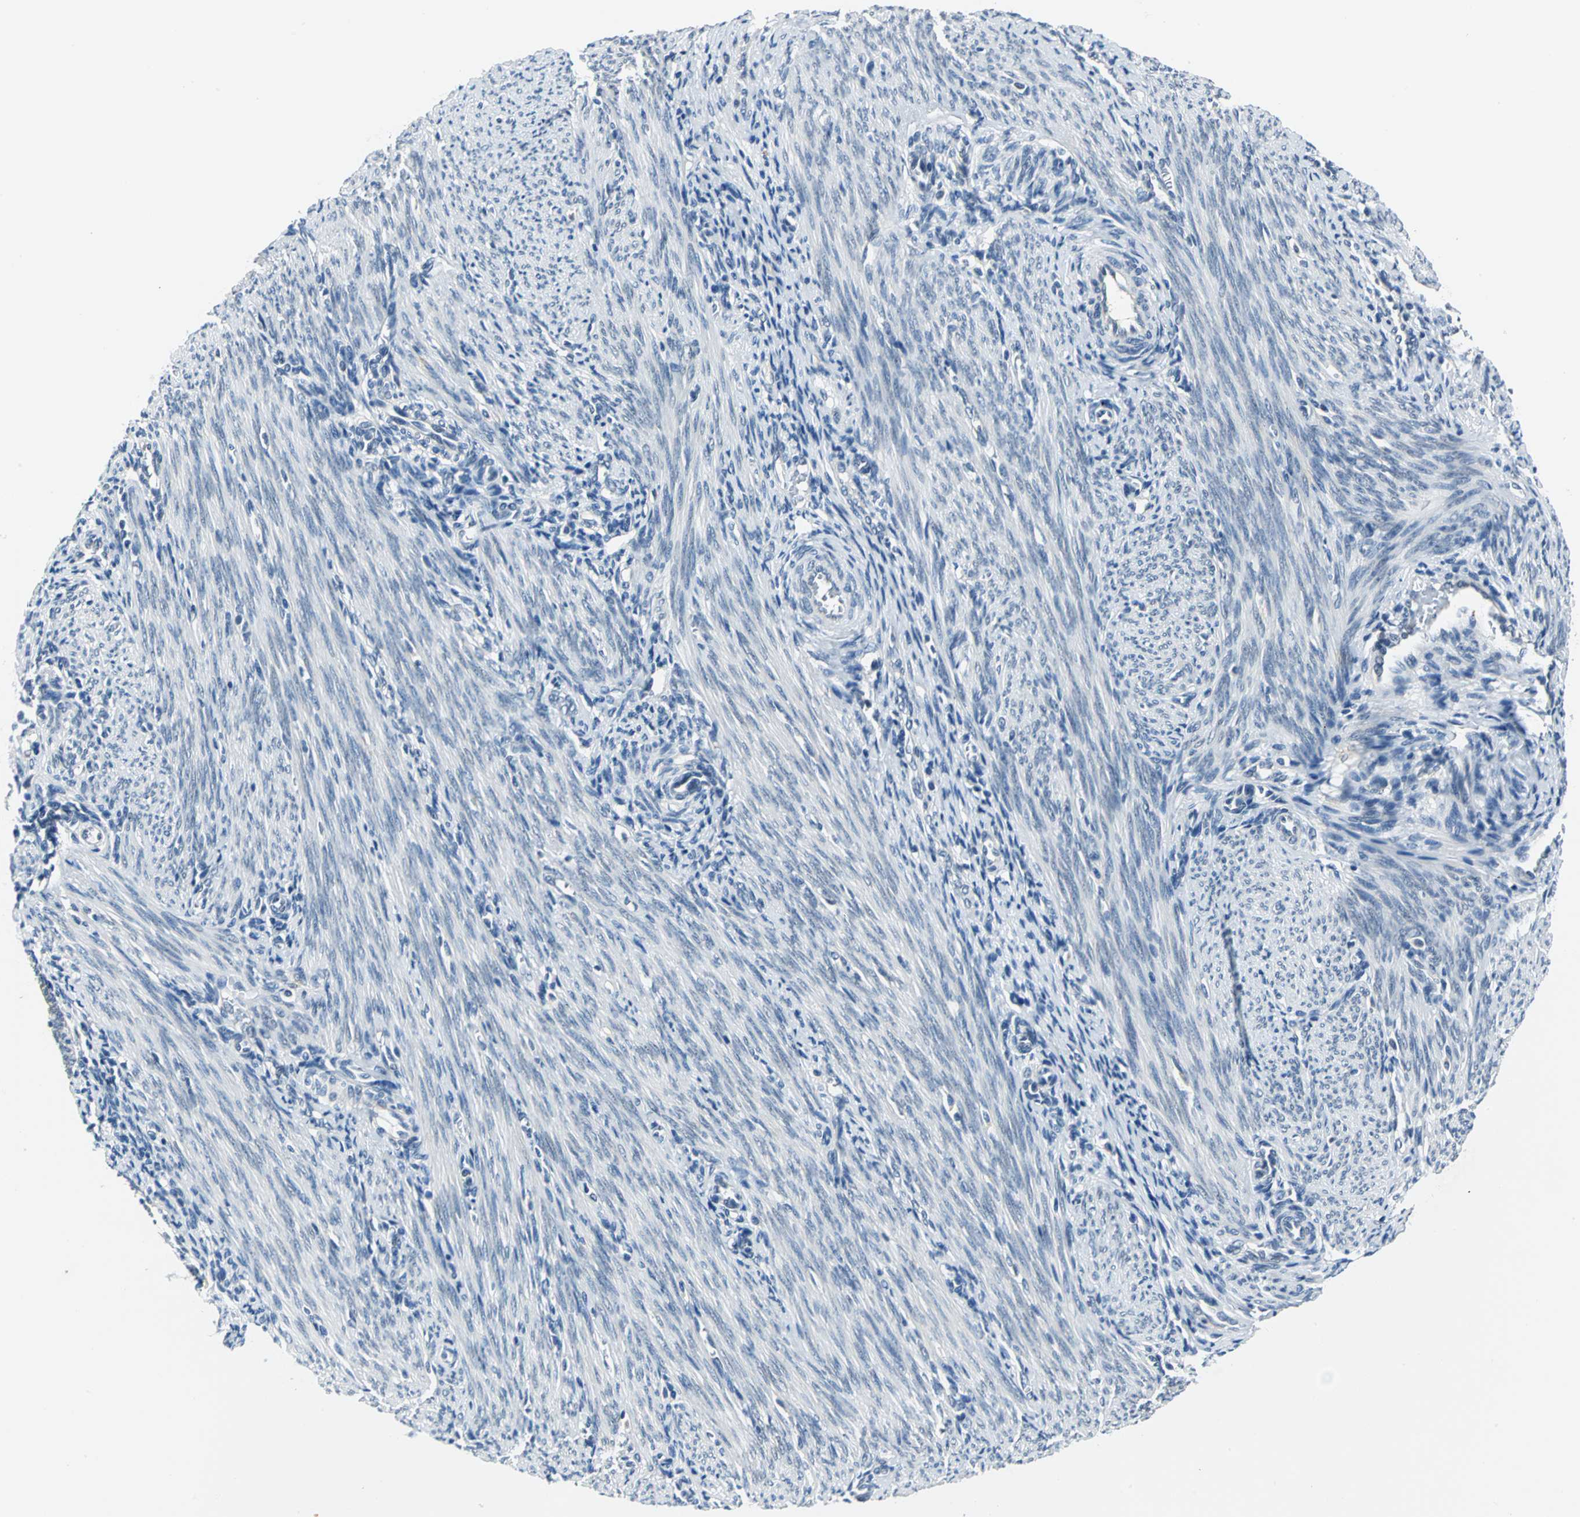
{"staining": {"intensity": "negative", "quantity": "none", "location": "none"}, "tissue": "endometrium", "cell_type": "Cells in endometrial stroma", "image_type": "normal", "snomed": [{"axis": "morphology", "description": "Normal tissue, NOS"}, {"axis": "topography", "description": "Uterus"}, {"axis": "topography", "description": "Endometrium"}], "caption": "The immunohistochemistry photomicrograph has no significant expression in cells in endometrial stroma of endometrium.", "gene": "ZNF415", "patient": {"sex": "female", "age": 33}}